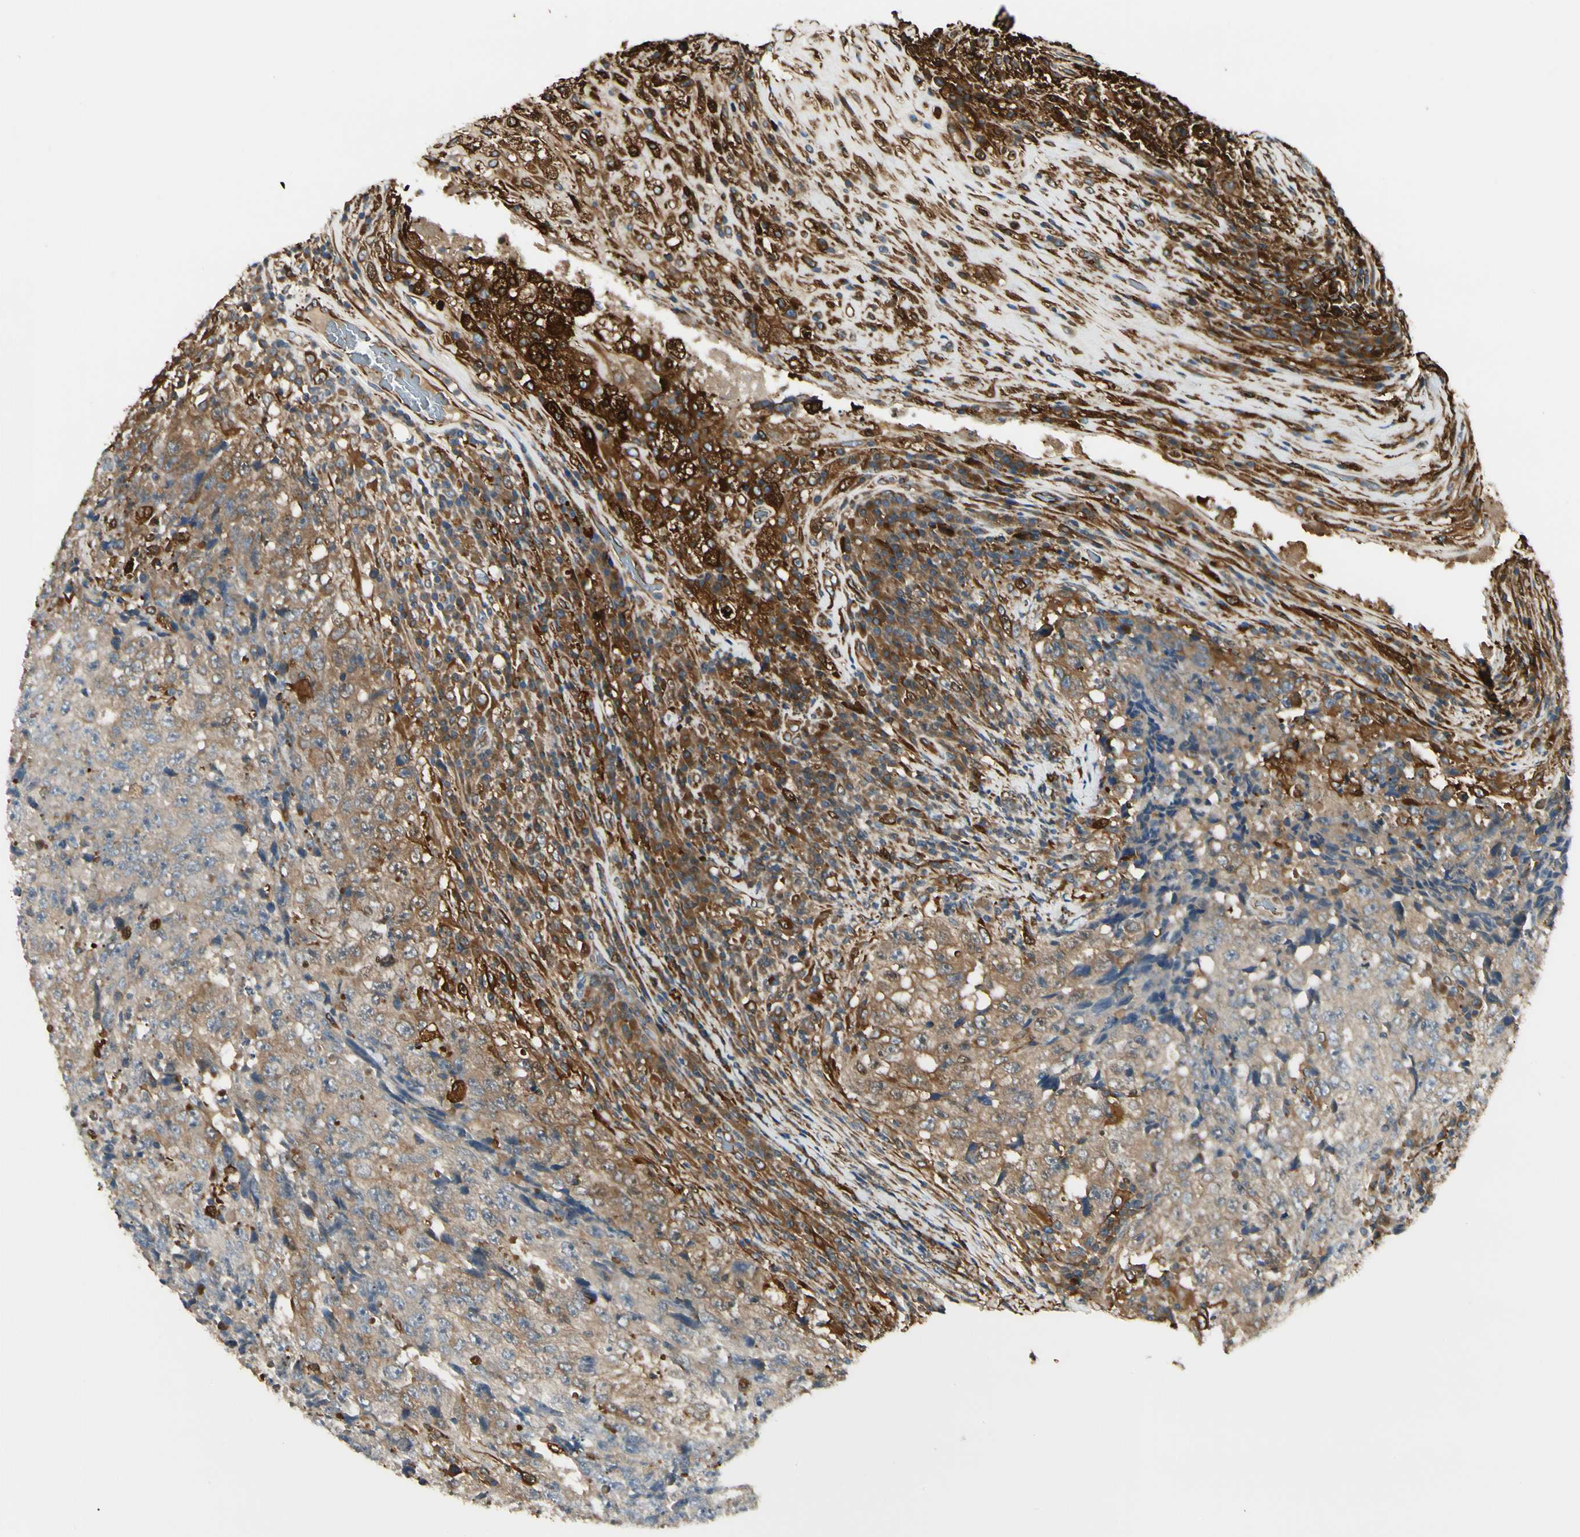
{"staining": {"intensity": "moderate", "quantity": "25%-75%", "location": "cytoplasmic/membranous"}, "tissue": "testis cancer", "cell_type": "Tumor cells", "image_type": "cancer", "snomed": [{"axis": "morphology", "description": "Necrosis, NOS"}, {"axis": "morphology", "description": "Carcinoma, Embryonal, NOS"}, {"axis": "topography", "description": "Testis"}], "caption": "Immunohistochemical staining of embryonal carcinoma (testis) reveals medium levels of moderate cytoplasmic/membranous expression in approximately 25%-75% of tumor cells.", "gene": "FTH1", "patient": {"sex": "male", "age": 19}}